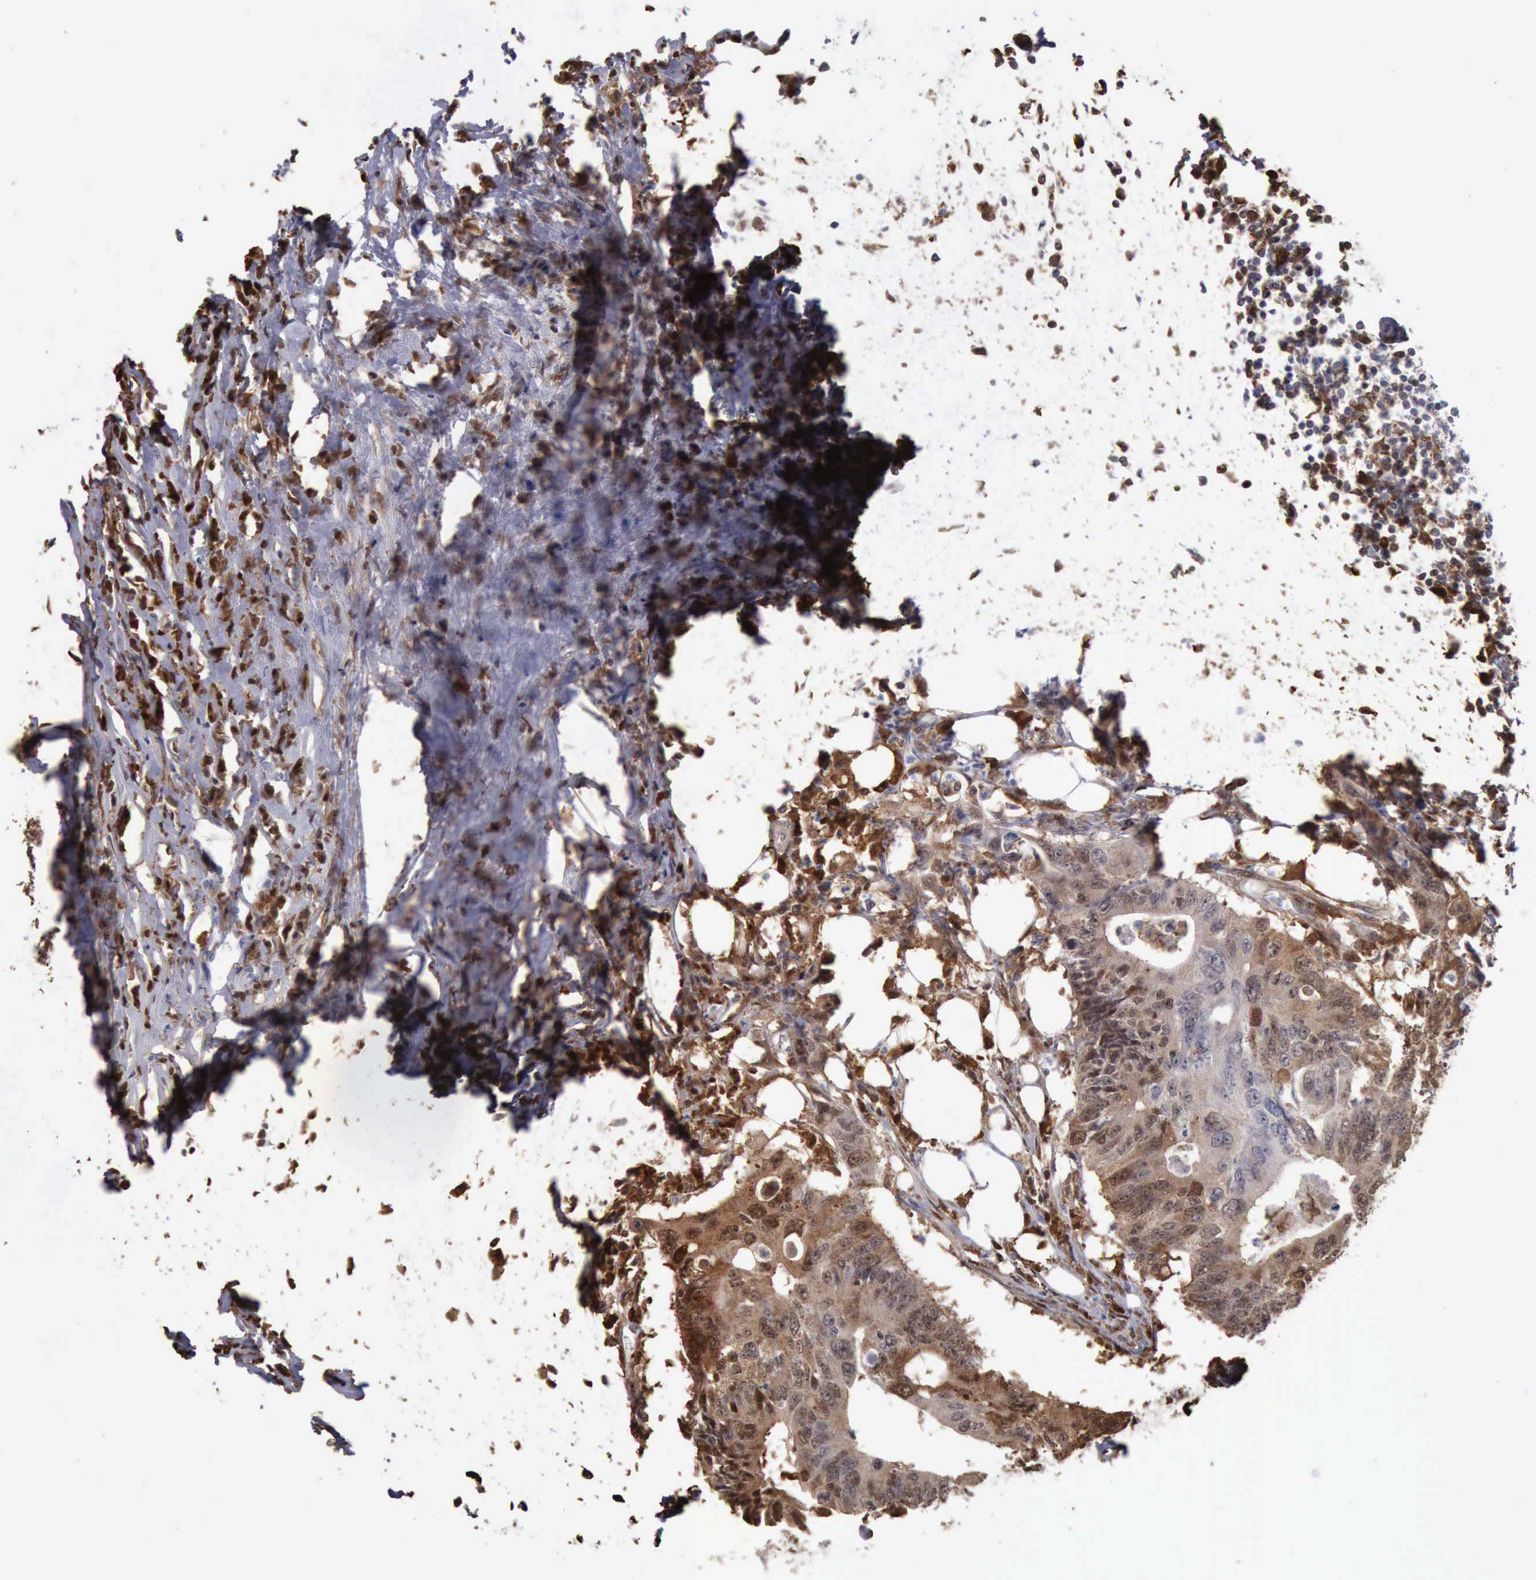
{"staining": {"intensity": "weak", "quantity": "25%-75%", "location": "cytoplasmic/membranous"}, "tissue": "colorectal cancer", "cell_type": "Tumor cells", "image_type": "cancer", "snomed": [{"axis": "morphology", "description": "Adenocarcinoma, NOS"}, {"axis": "topography", "description": "Colon"}], "caption": "Colorectal adenocarcinoma stained with a protein marker shows weak staining in tumor cells.", "gene": "STAT1", "patient": {"sex": "male", "age": 71}}